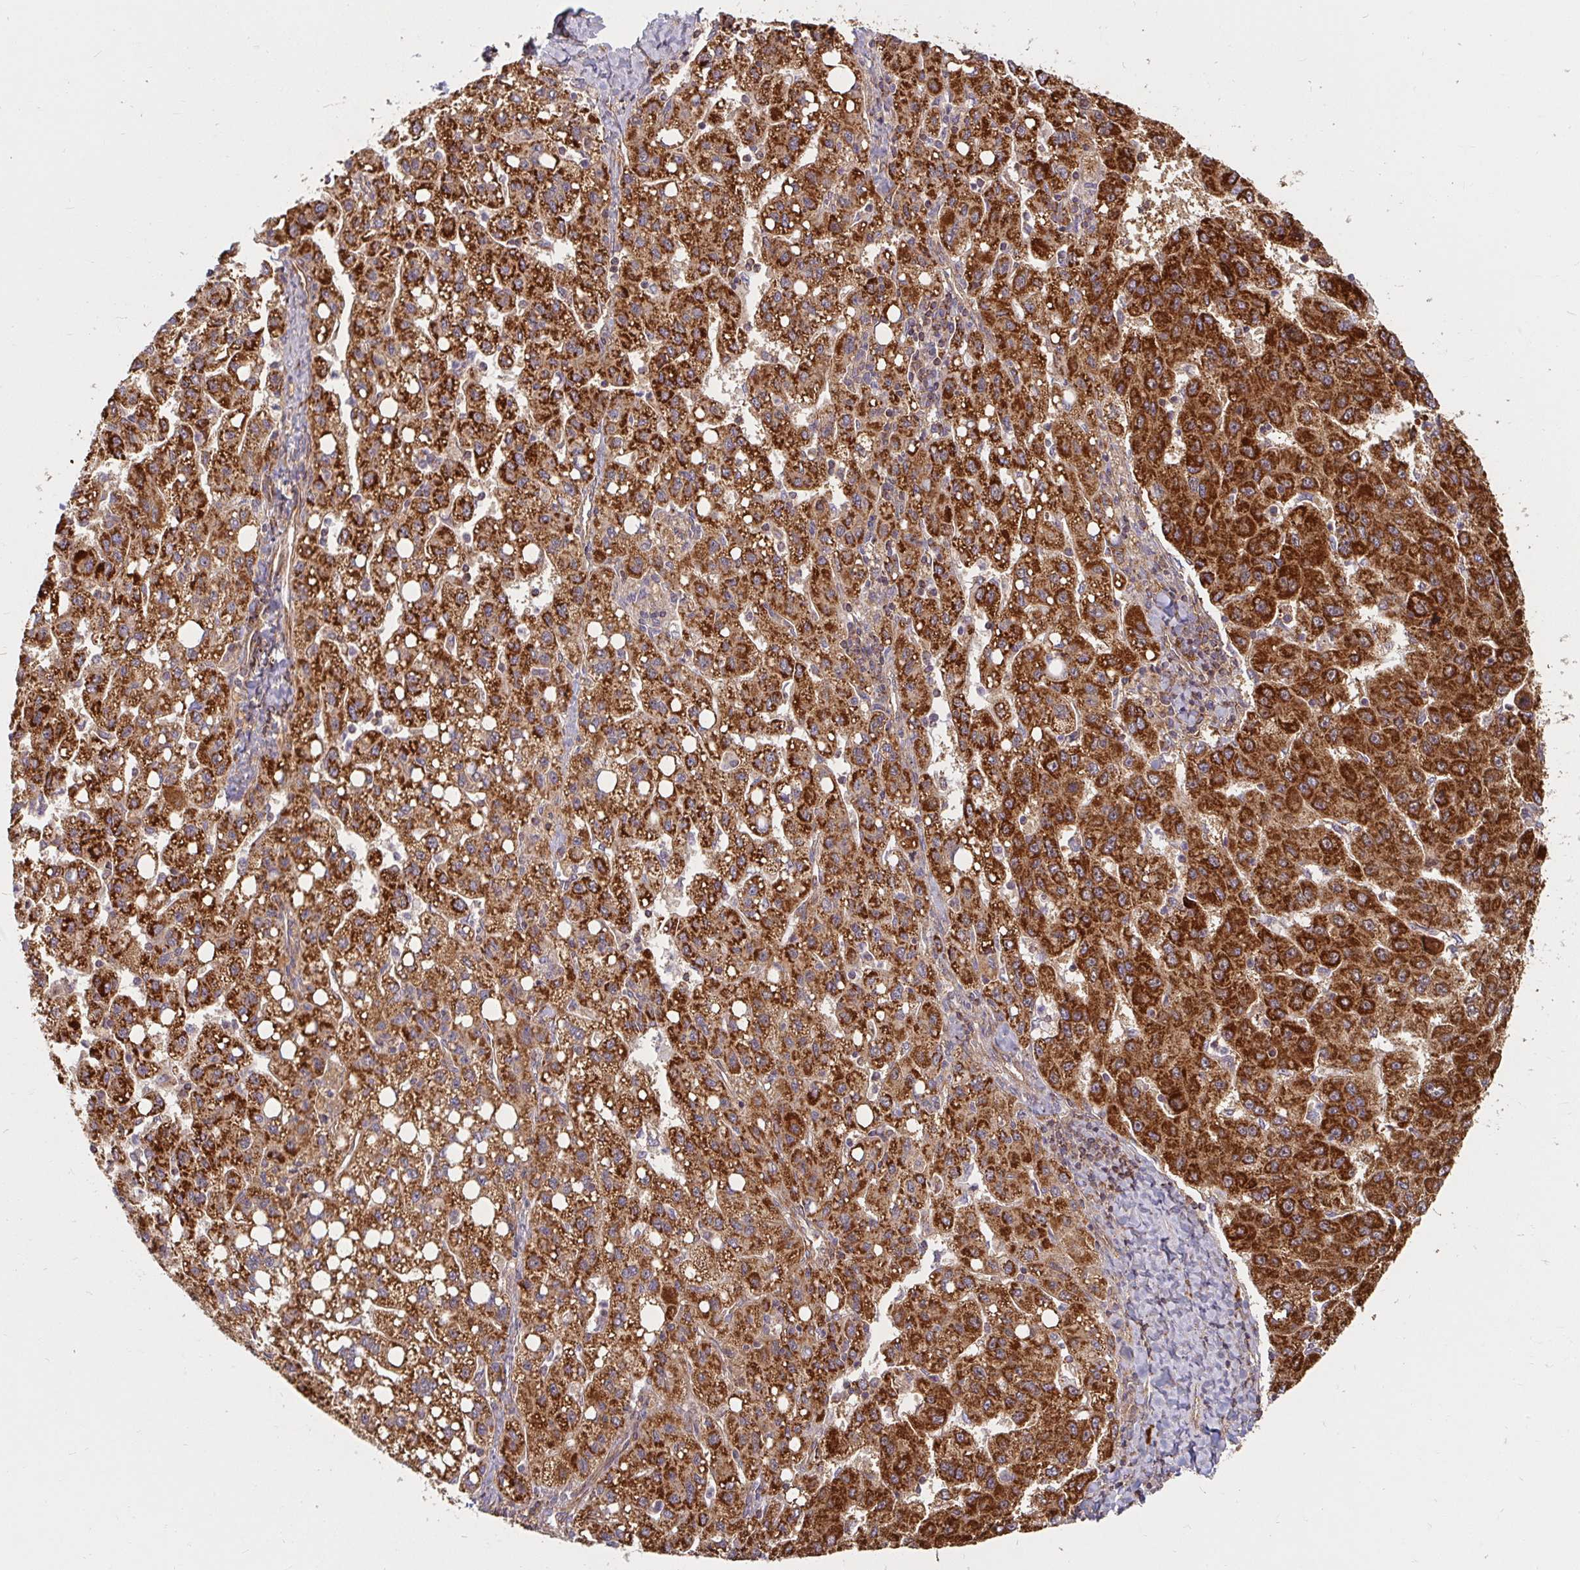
{"staining": {"intensity": "strong", "quantity": ">75%", "location": "cytoplasmic/membranous"}, "tissue": "liver cancer", "cell_type": "Tumor cells", "image_type": "cancer", "snomed": [{"axis": "morphology", "description": "Carcinoma, Hepatocellular, NOS"}, {"axis": "topography", "description": "Liver"}], "caption": "Liver cancer (hepatocellular carcinoma) stained with DAB (3,3'-diaminobenzidine) immunohistochemistry demonstrates high levels of strong cytoplasmic/membranous positivity in about >75% of tumor cells.", "gene": "BTF3", "patient": {"sex": "female", "age": 82}}